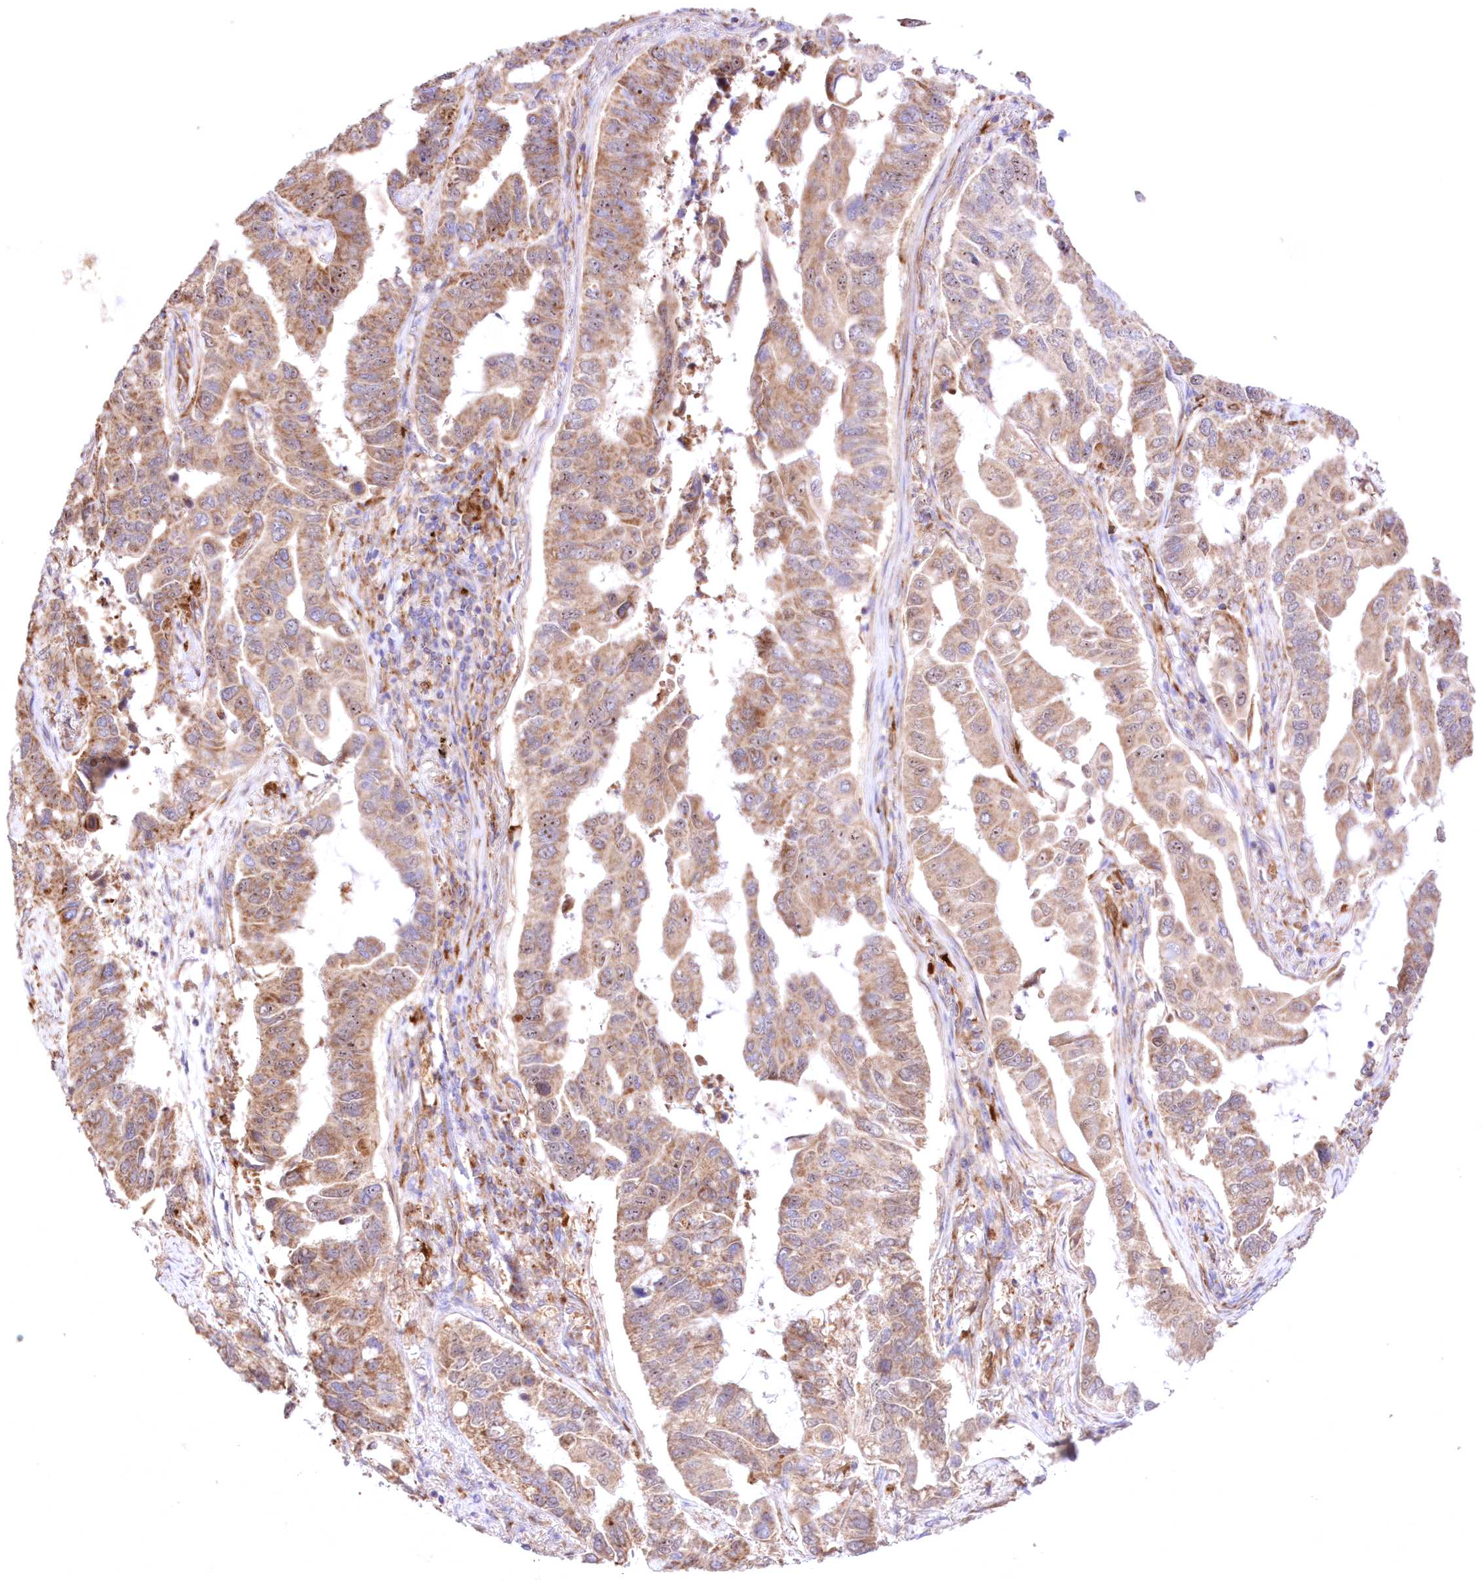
{"staining": {"intensity": "moderate", "quantity": ">75%", "location": "cytoplasmic/membranous"}, "tissue": "lung cancer", "cell_type": "Tumor cells", "image_type": "cancer", "snomed": [{"axis": "morphology", "description": "Adenocarcinoma, NOS"}, {"axis": "topography", "description": "Lung"}], "caption": "There is medium levels of moderate cytoplasmic/membranous expression in tumor cells of lung cancer, as demonstrated by immunohistochemical staining (brown color).", "gene": "FCHO2", "patient": {"sex": "male", "age": 64}}